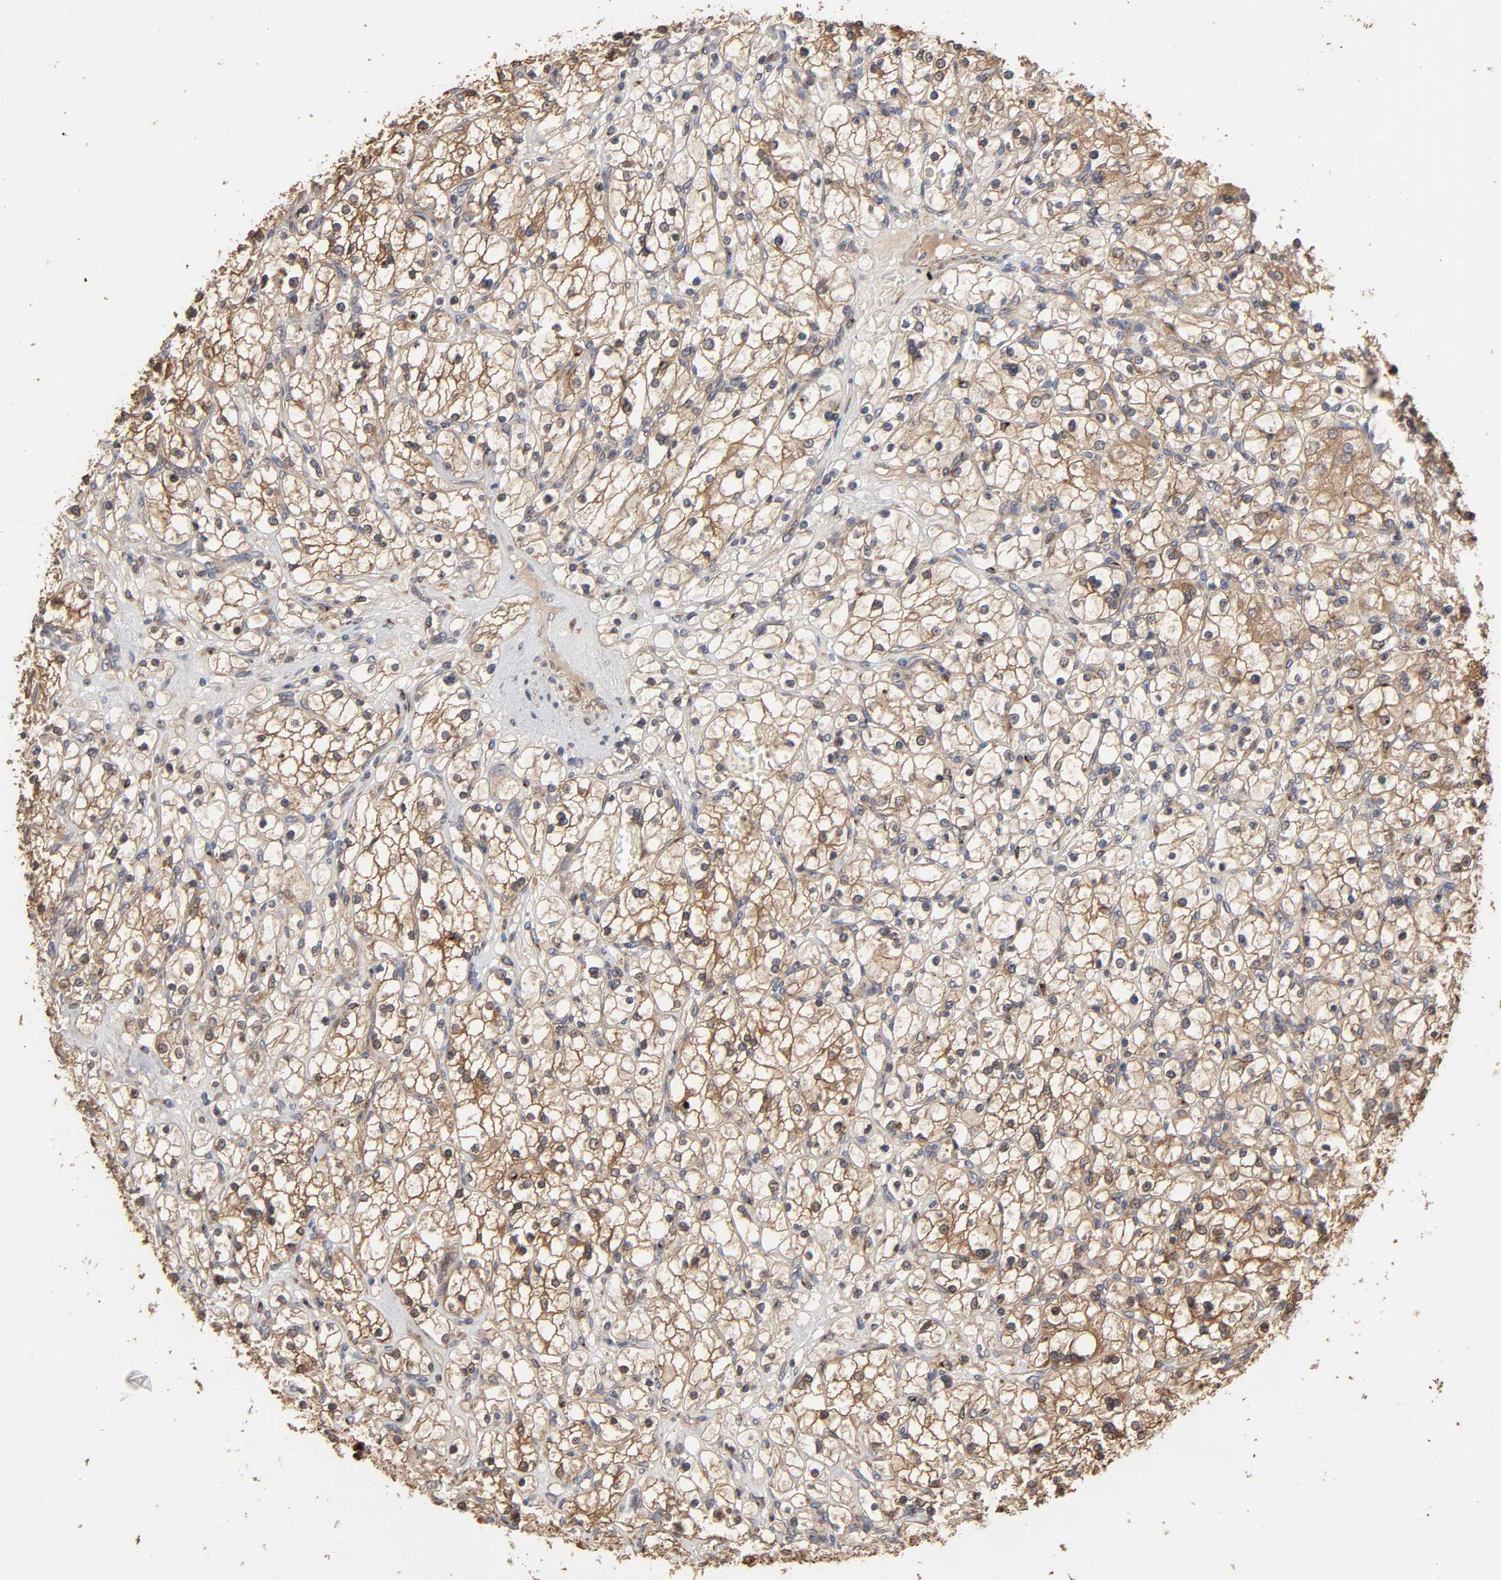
{"staining": {"intensity": "moderate", "quantity": ">75%", "location": "cytoplasmic/membranous"}, "tissue": "renal cancer", "cell_type": "Tumor cells", "image_type": "cancer", "snomed": [{"axis": "morphology", "description": "Adenocarcinoma, NOS"}, {"axis": "topography", "description": "Kidney"}], "caption": "IHC (DAB (3,3'-diaminobenzidine)) staining of renal cancer exhibits moderate cytoplasmic/membranous protein expression in about >75% of tumor cells. The protein is stained brown, and the nuclei are stained in blue (DAB IHC with brightfield microscopy, high magnification).", "gene": "GNPTG", "patient": {"sex": "female", "age": 83}}